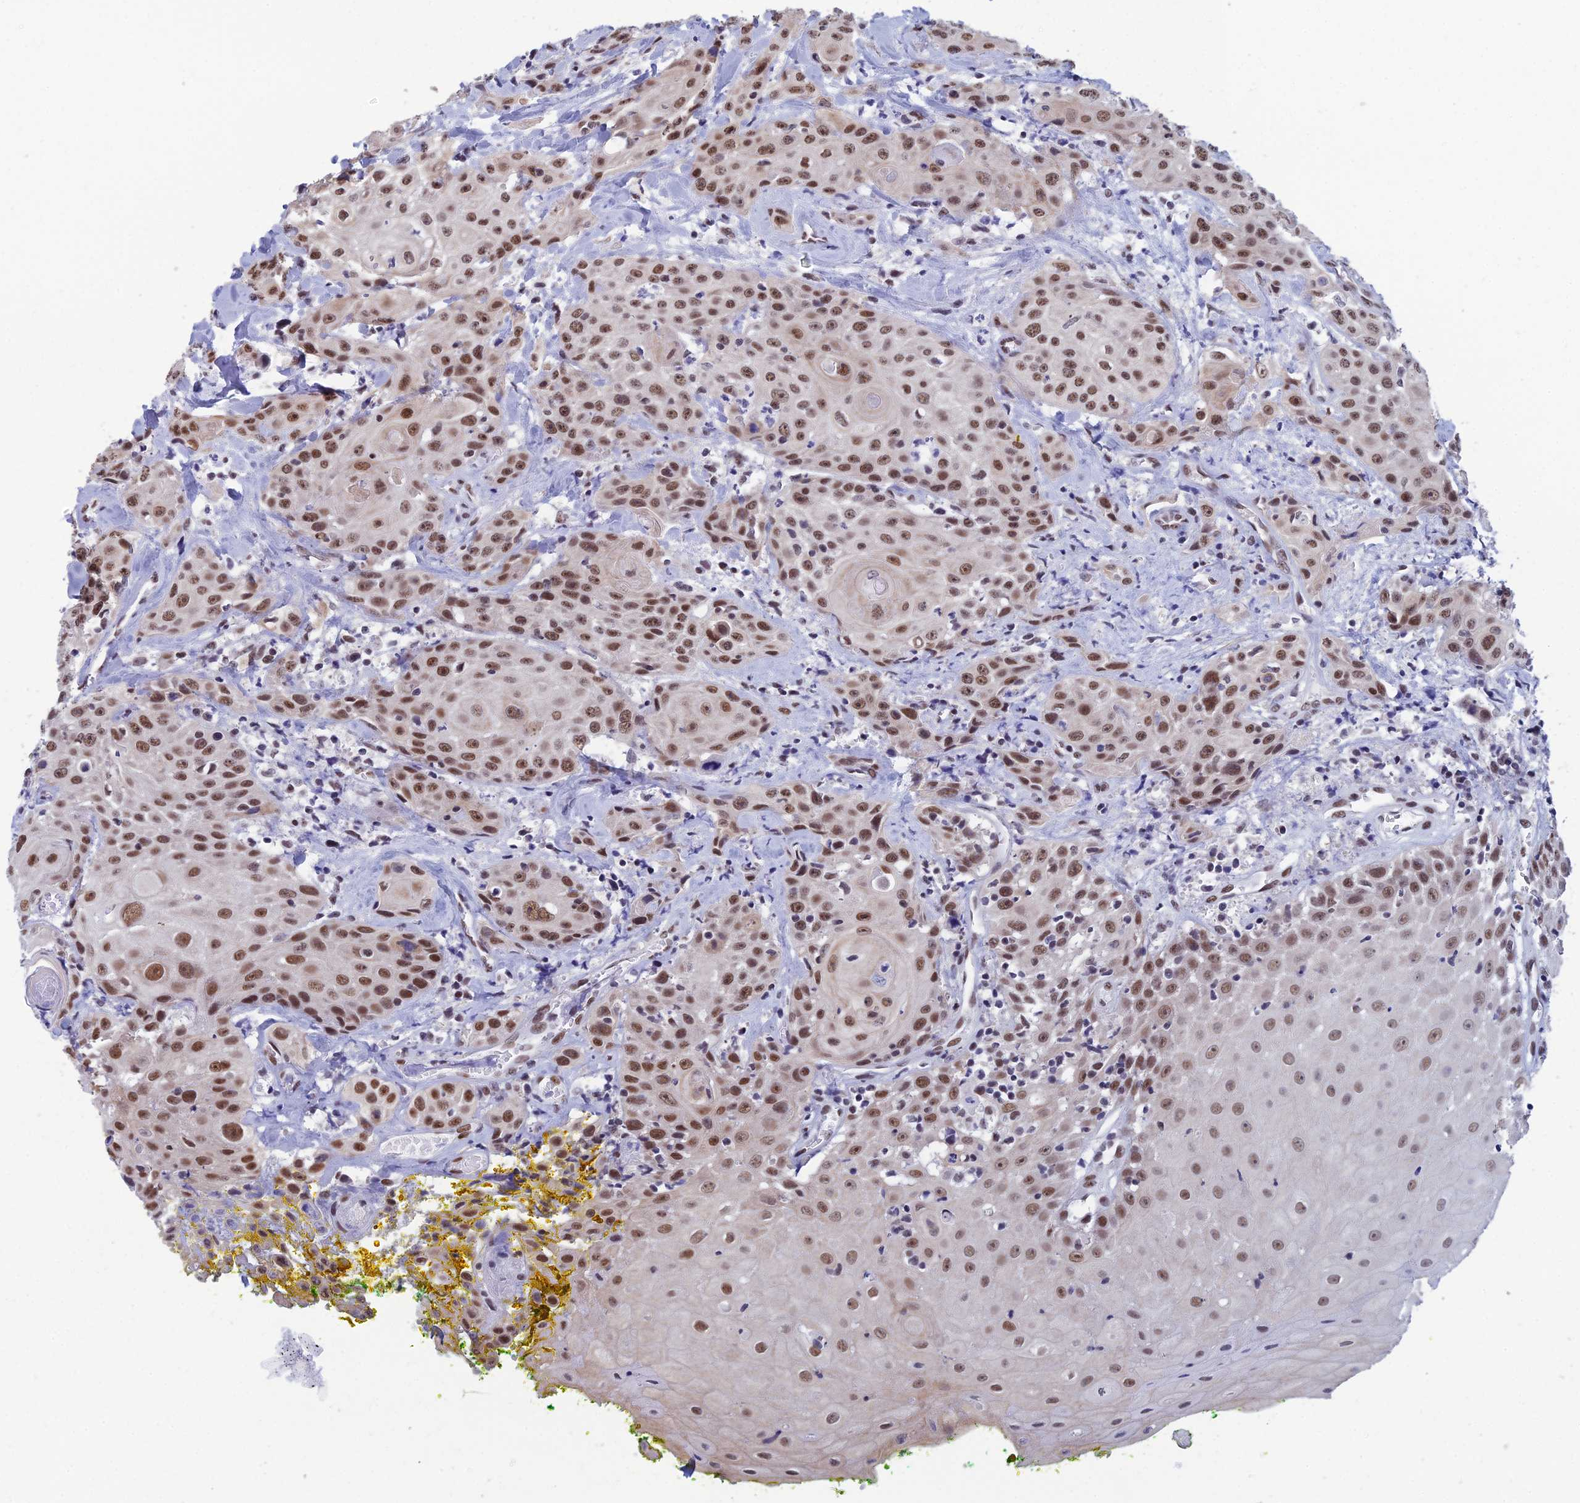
{"staining": {"intensity": "moderate", "quantity": ">75%", "location": "nuclear"}, "tissue": "head and neck cancer", "cell_type": "Tumor cells", "image_type": "cancer", "snomed": [{"axis": "morphology", "description": "Squamous cell carcinoma, NOS"}, {"axis": "topography", "description": "Oral tissue"}, {"axis": "topography", "description": "Head-Neck"}], "caption": "High-magnification brightfield microscopy of head and neck cancer (squamous cell carcinoma) stained with DAB (3,3'-diaminobenzidine) (brown) and counterstained with hematoxylin (blue). tumor cells exhibit moderate nuclear staining is identified in approximately>75% of cells.", "gene": "NABP2", "patient": {"sex": "female", "age": 82}}